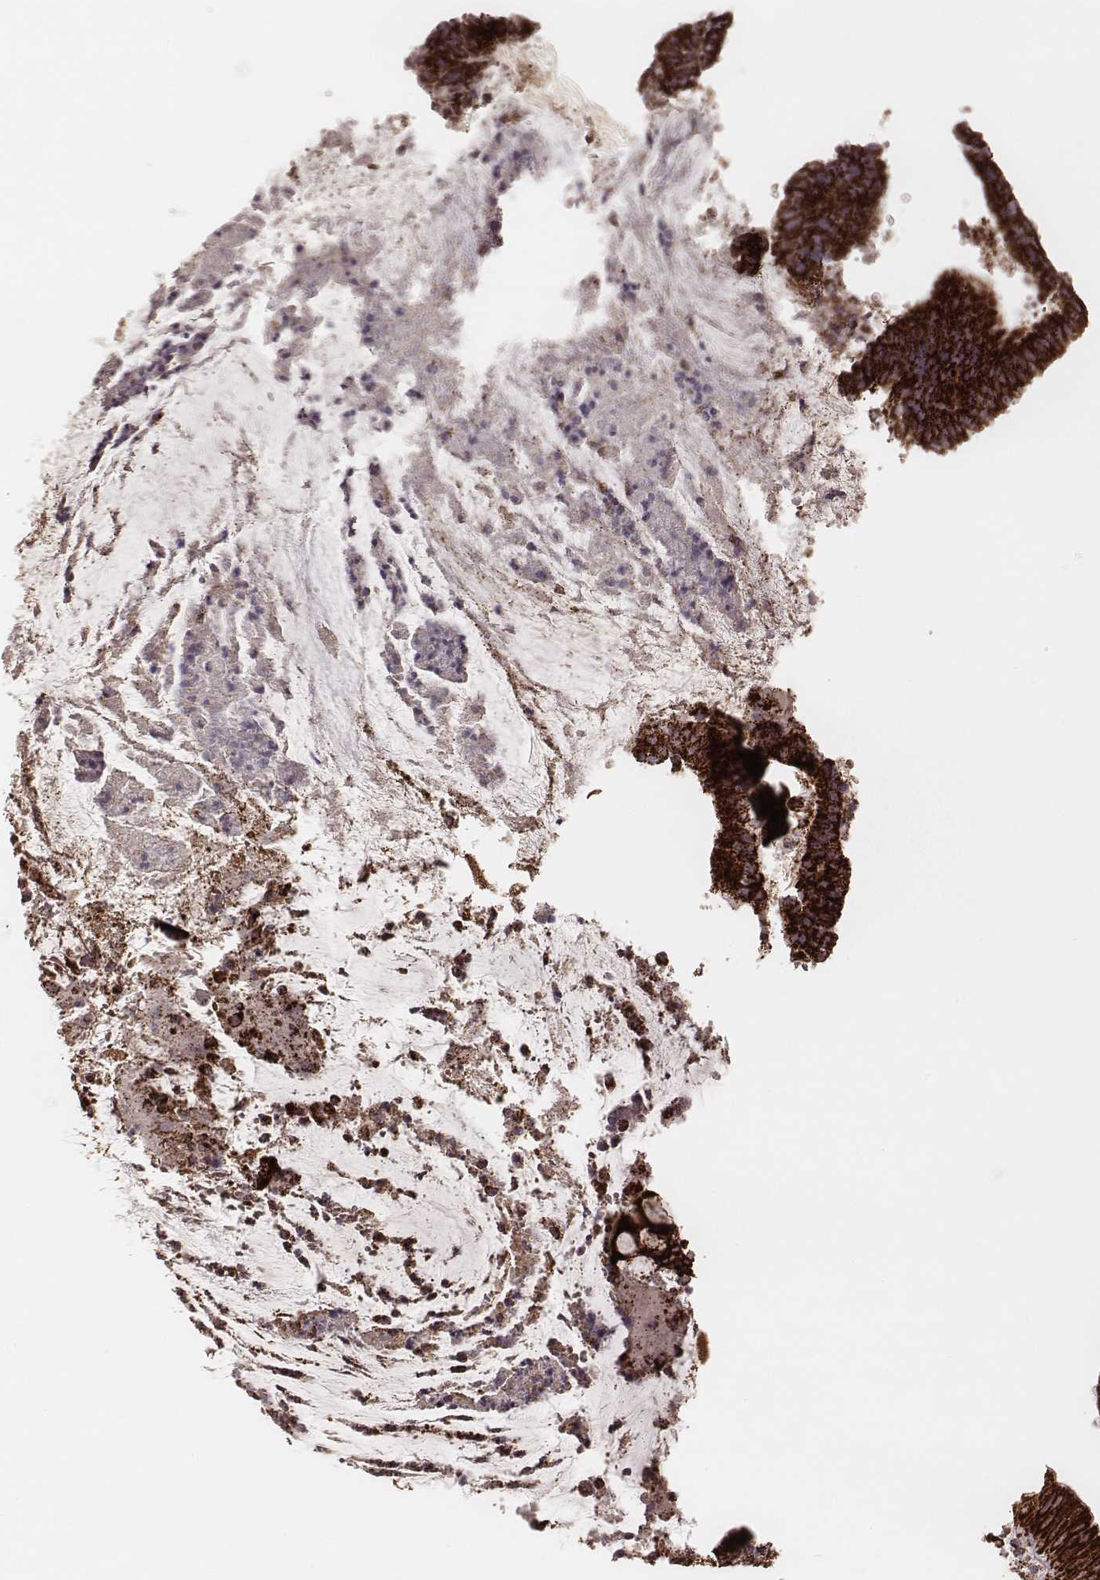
{"staining": {"intensity": "strong", "quantity": ">75%", "location": "cytoplasmic/membranous"}, "tissue": "colorectal cancer", "cell_type": "Tumor cells", "image_type": "cancer", "snomed": [{"axis": "morphology", "description": "Adenocarcinoma, NOS"}, {"axis": "topography", "description": "Colon"}], "caption": "The photomicrograph displays a brown stain indicating the presence of a protein in the cytoplasmic/membranous of tumor cells in adenocarcinoma (colorectal).", "gene": "TUFM", "patient": {"sex": "female", "age": 43}}